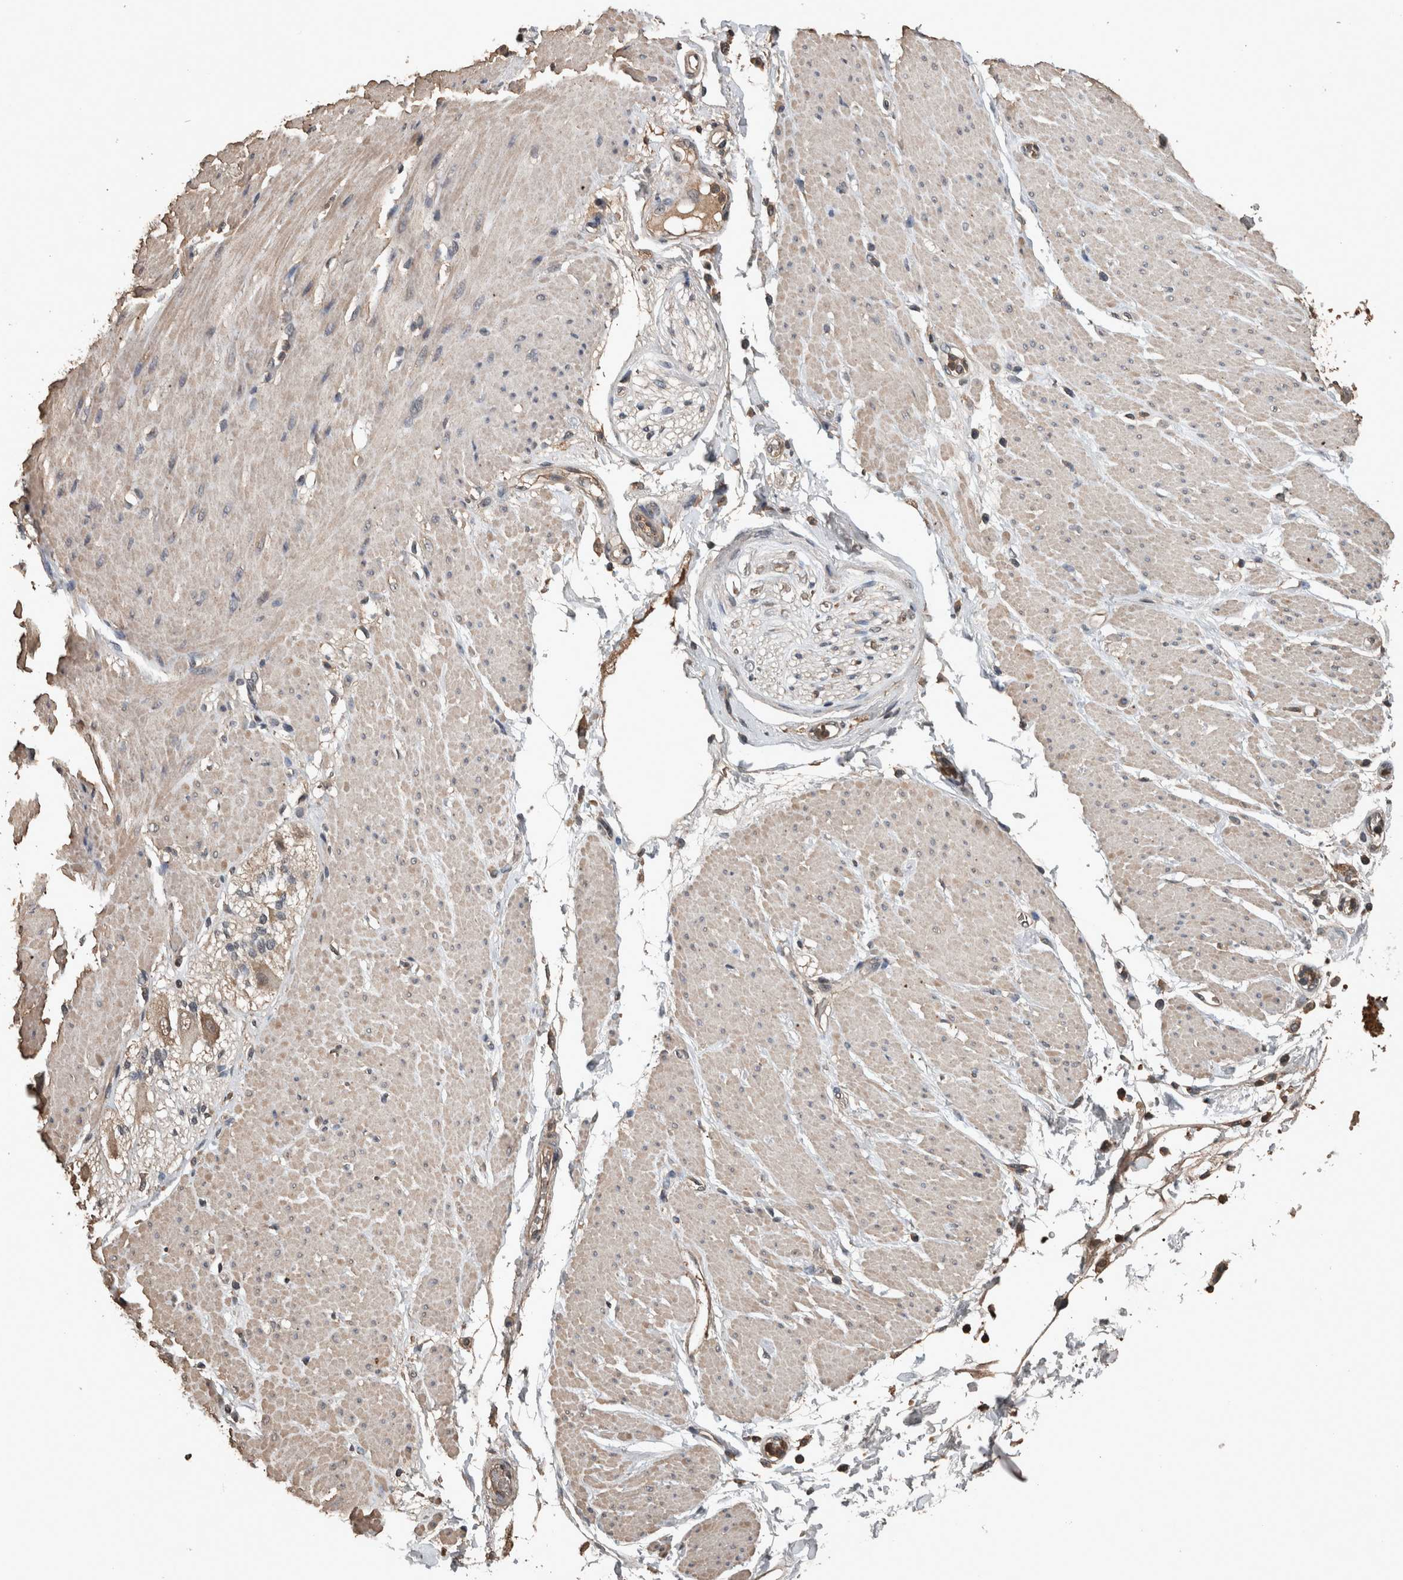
{"staining": {"intensity": "weak", "quantity": "25%-75%", "location": "cytoplasmic/membranous"}, "tissue": "adipose tissue", "cell_type": "Adipocytes", "image_type": "normal", "snomed": [{"axis": "morphology", "description": "Normal tissue, NOS"}, {"axis": "morphology", "description": "Adenocarcinoma, NOS"}, {"axis": "topography", "description": "Duodenum"}, {"axis": "topography", "description": "Peripheral nerve tissue"}], "caption": "A photomicrograph of adipose tissue stained for a protein demonstrates weak cytoplasmic/membranous brown staining in adipocytes. (IHC, brightfield microscopy, high magnification).", "gene": "FGFRL1", "patient": {"sex": "female", "age": 60}}